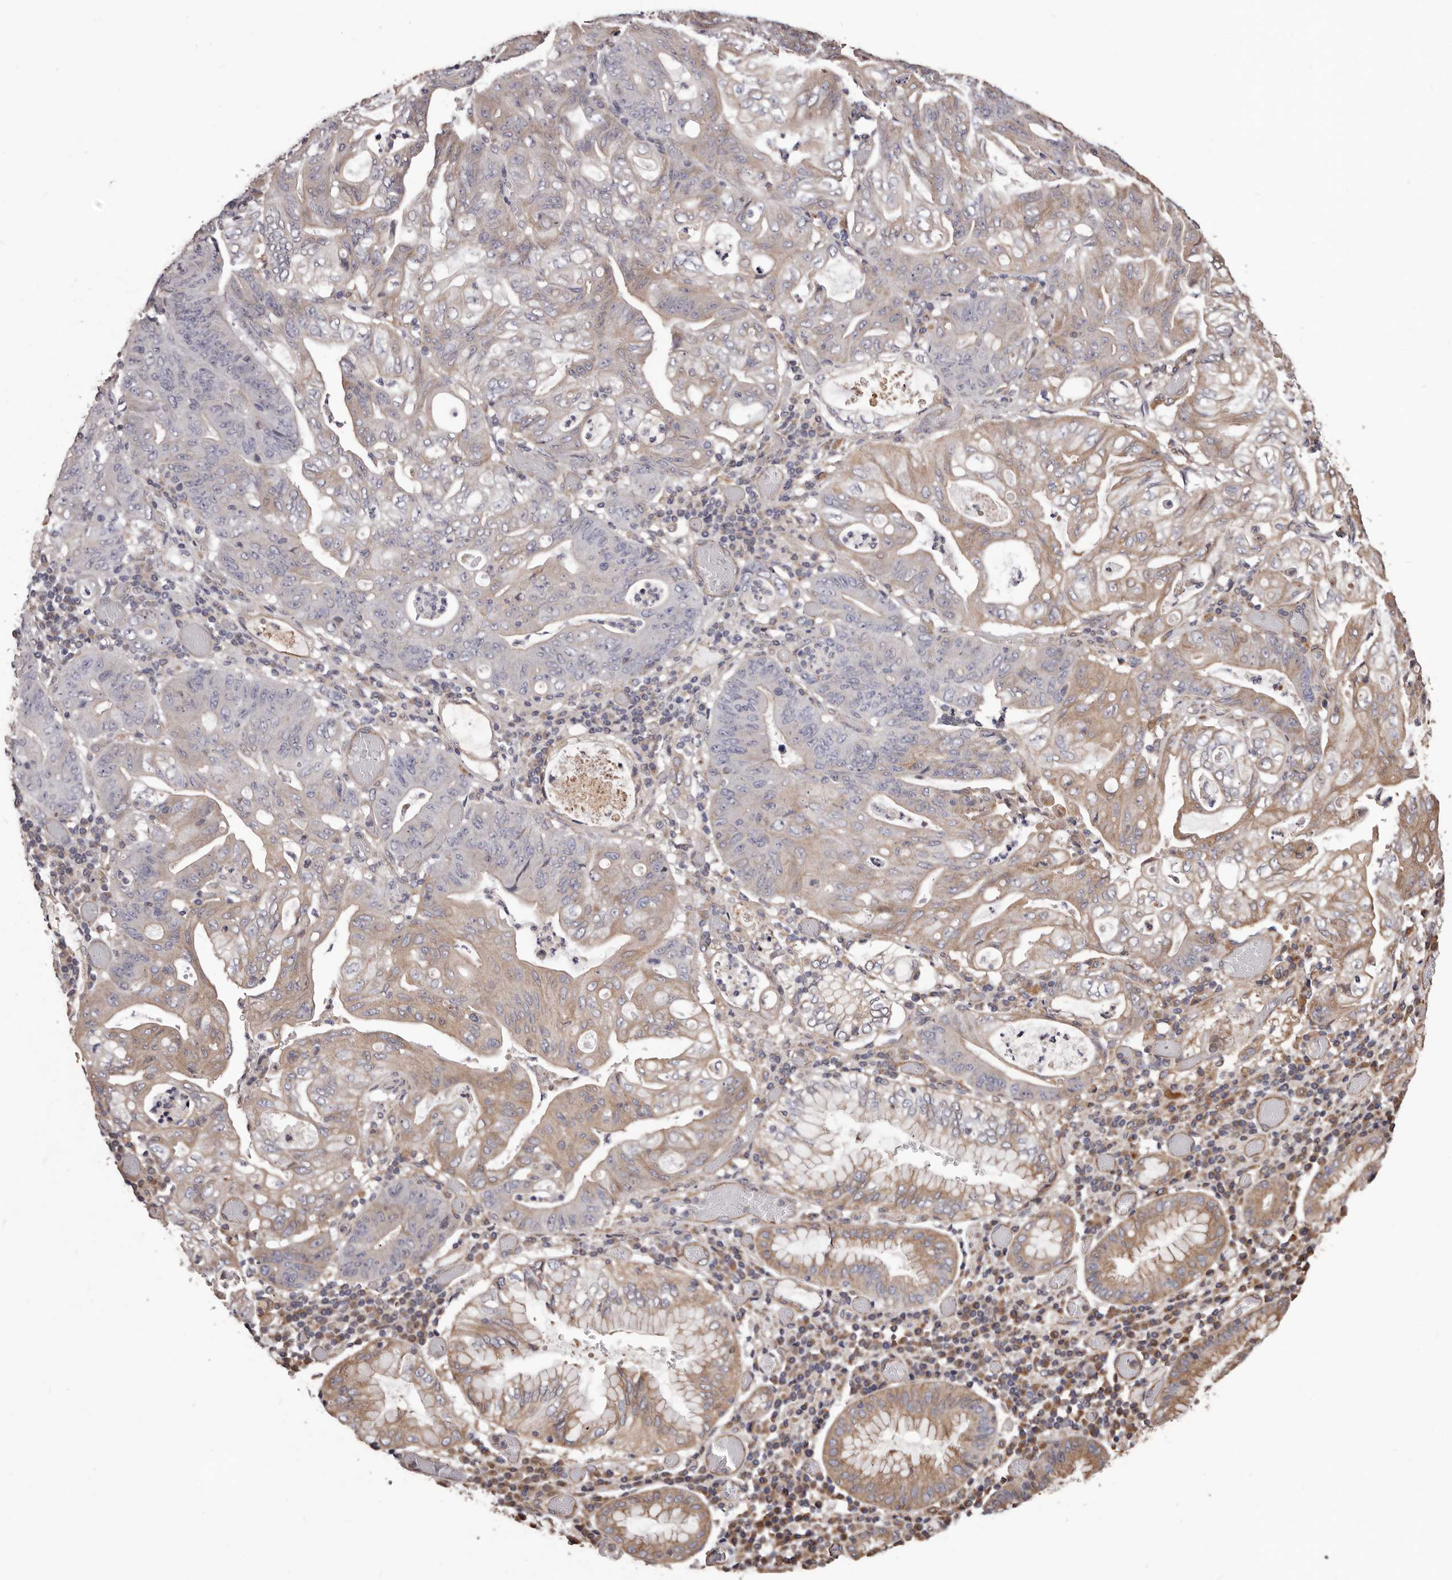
{"staining": {"intensity": "moderate", "quantity": "25%-75%", "location": "cytoplasmic/membranous"}, "tissue": "stomach cancer", "cell_type": "Tumor cells", "image_type": "cancer", "snomed": [{"axis": "morphology", "description": "Adenocarcinoma, NOS"}, {"axis": "topography", "description": "Stomach"}], "caption": "Immunohistochemistry (IHC) (DAB) staining of human adenocarcinoma (stomach) demonstrates moderate cytoplasmic/membranous protein positivity in about 25%-75% of tumor cells. The staining was performed using DAB, with brown indicating positive protein expression. Nuclei are stained blue with hematoxylin.", "gene": "CEP104", "patient": {"sex": "female", "age": 73}}